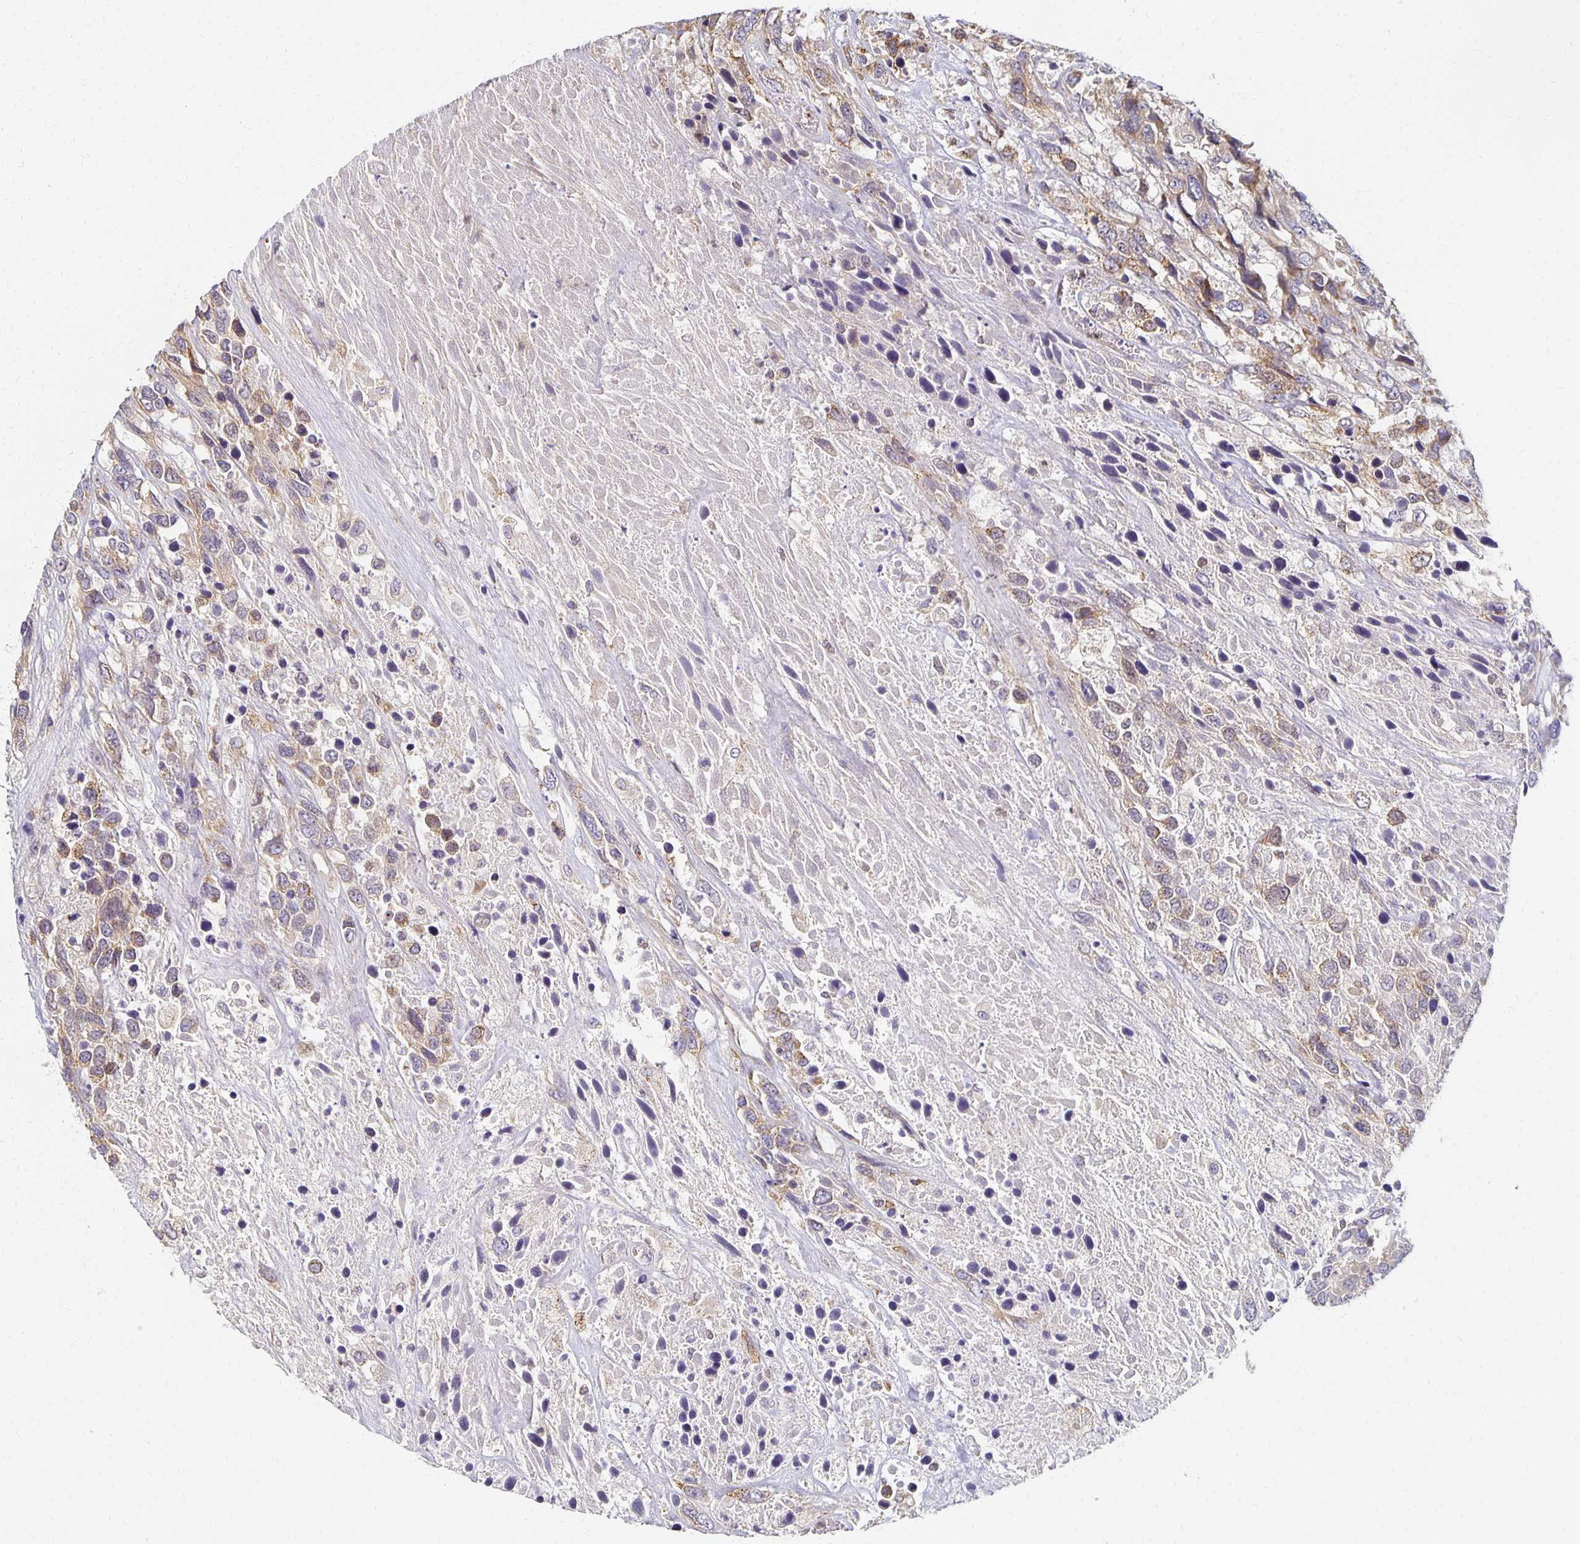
{"staining": {"intensity": "weak", "quantity": "25%-75%", "location": "cytoplasmic/membranous"}, "tissue": "urothelial cancer", "cell_type": "Tumor cells", "image_type": "cancer", "snomed": [{"axis": "morphology", "description": "Urothelial carcinoma, High grade"}, {"axis": "topography", "description": "Urinary bladder"}], "caption": "This photomicrograph shows IHC staining of human high-grade urothelial carcinoma, with low weak cytoplasmic/membranous positivity in approximately 25%-75% of tumor cells.", "gene": "SORL1", "patient": {"sex": "female", "age": 70}}